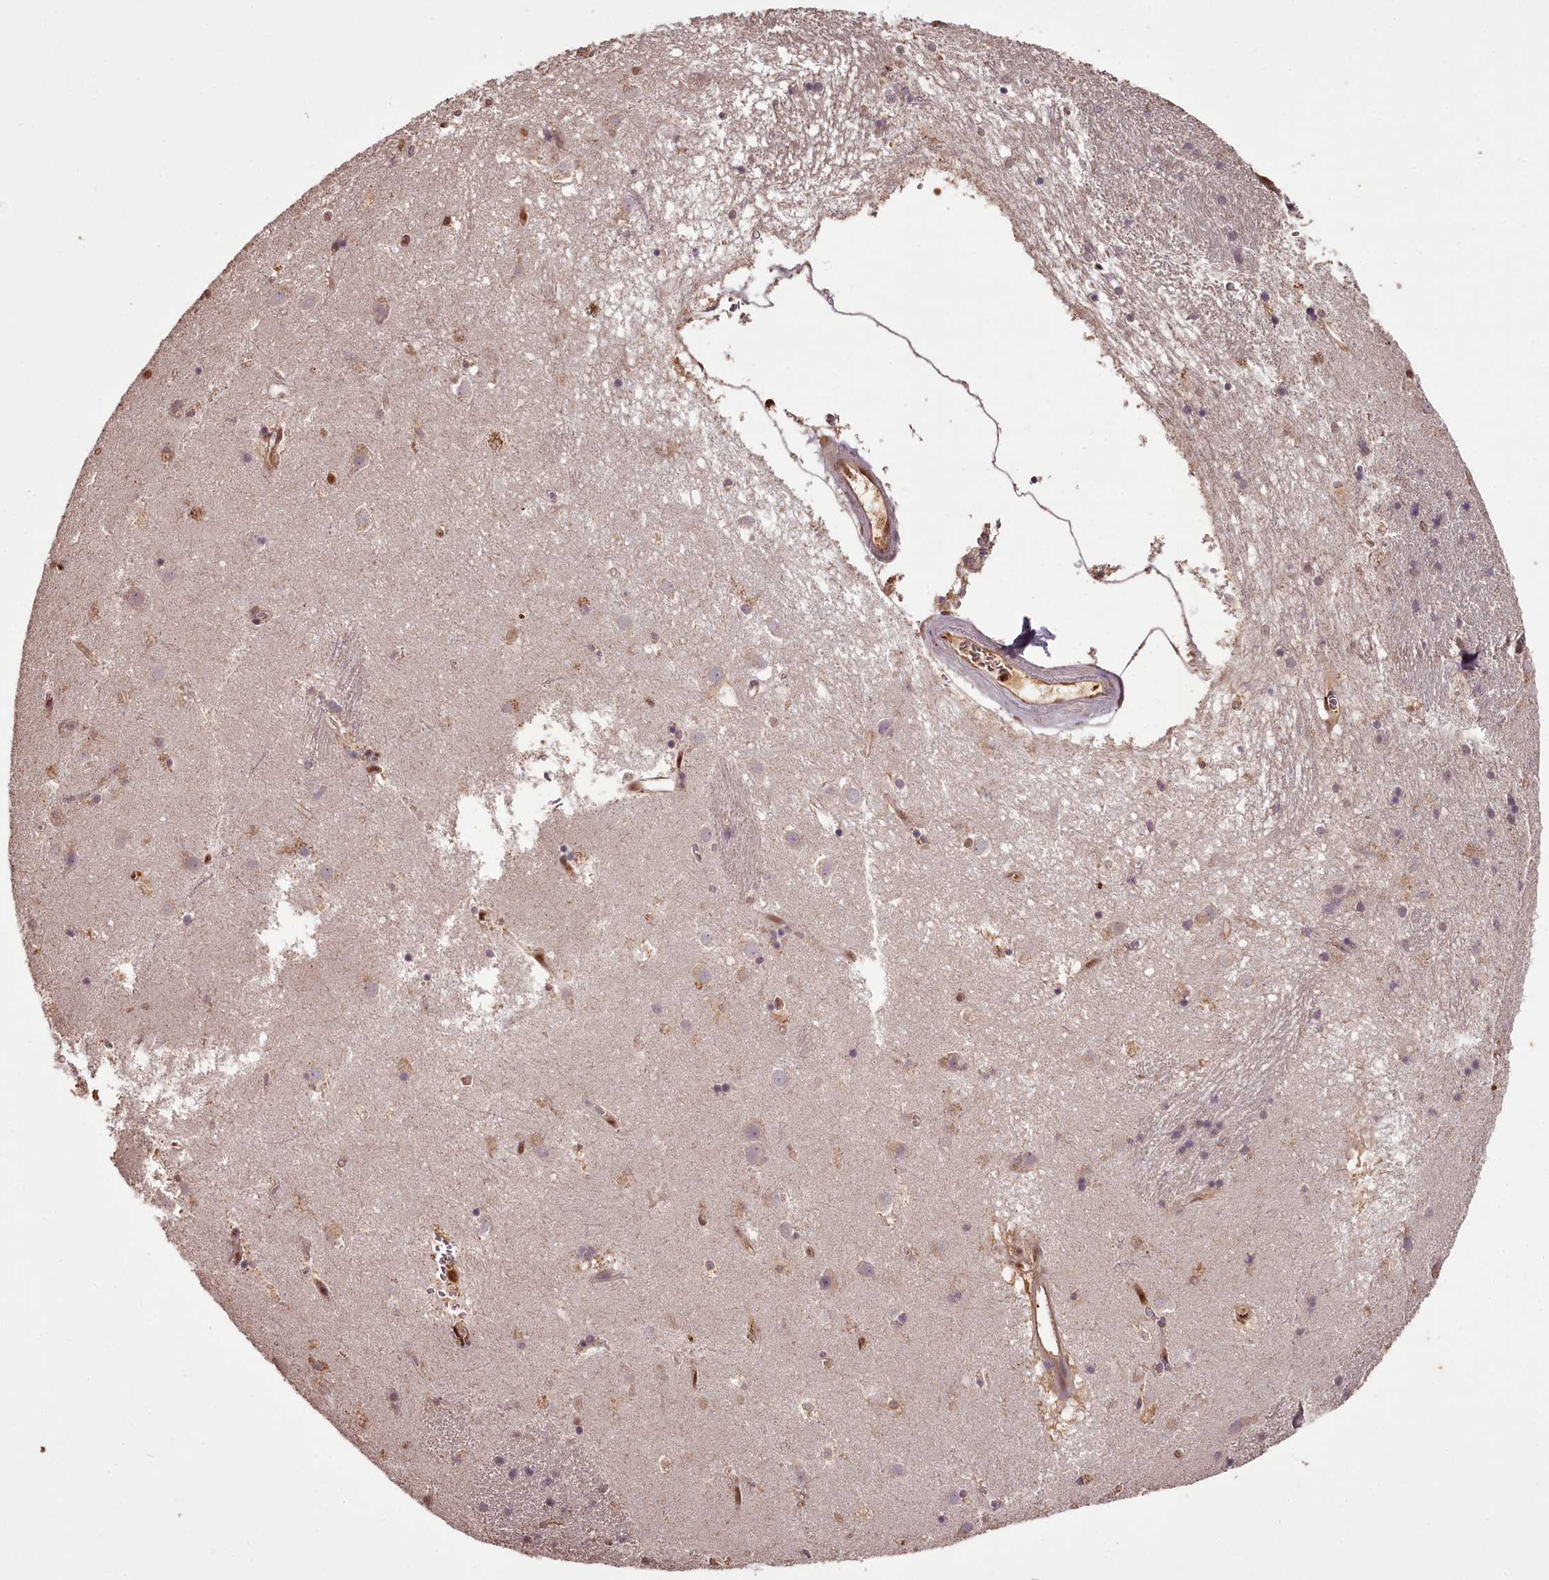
{"staining": {"intensity": "weak", "quantity": "25%-75%", "location": "cytoplasmic/membranous,nuclear"}, "tissue": "caudate", "cell_type": "Glial cells", "image_type": "normal", "snomed": [{"axis": "morphology", "description": "Normal tissue, NOS"}, {"axis": "topography", "description": "Lateral ventricle wall"}], "caption": "This photomicrograph exhibits benign caudate stained with immunohistochemistry to label a protein in brown. The cytoplasmic/membranous,nuclear of glial cells show weak positivity for the protein. Nuclei are counter-stained blue.", "gene": "NPRL2", "patient": {"sex": "male", "age": 70}}